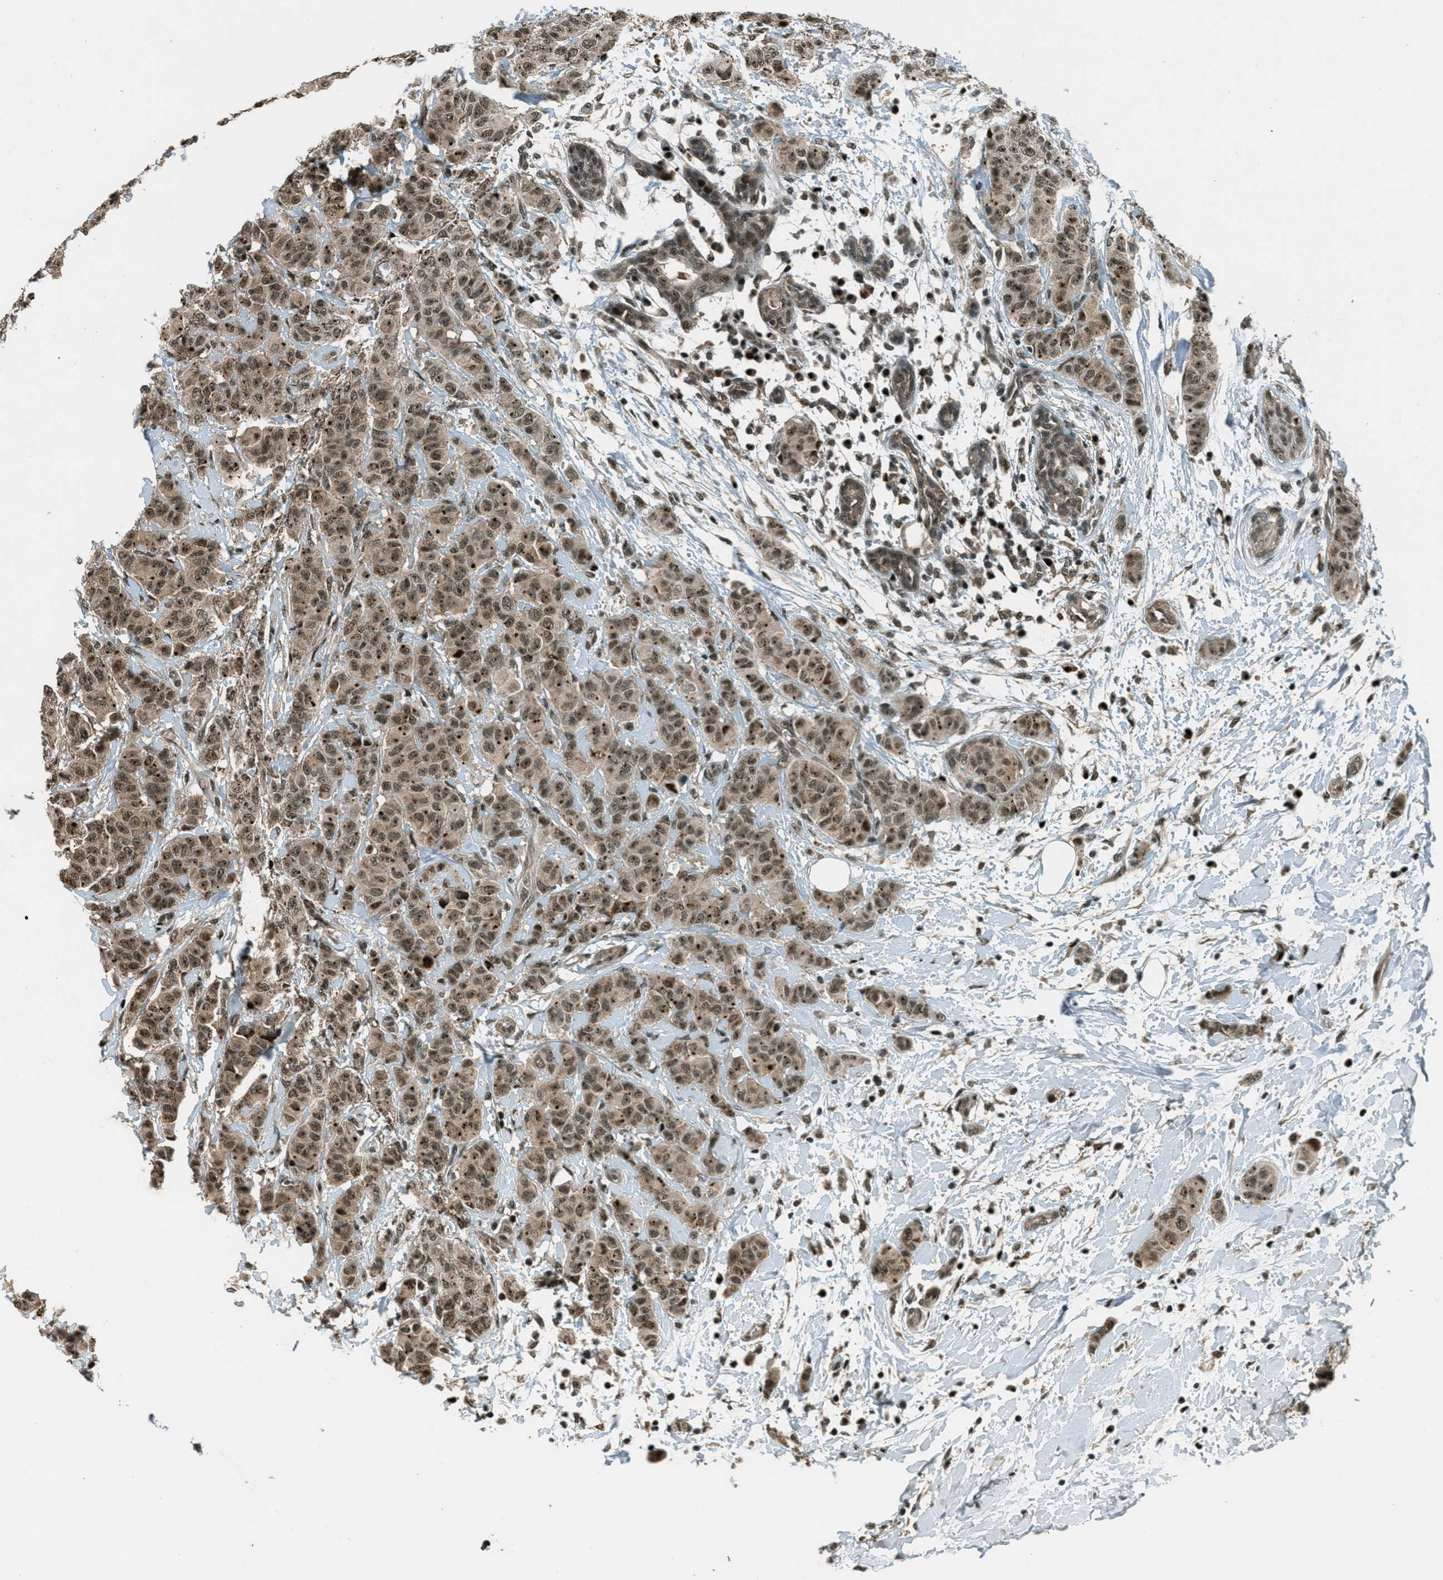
{"staining": {"intensity": "moderate", "quantity": ">75%", "location": "cytoplasmic/membranous,nuclear"}, "tissue": "breast cancer", "cell_type": "Tumor cells", "image_type": "cancer", "snomed": [{"axis": "morphology", "description": "Normal tissue, NOS"}, {"axis": "morphology", "description": "Duct carcinoma"}, {"axis": "topography", "description": "Breast"}], "caption": "Immunohistochemistry staining of breast invasive ductal carcinoma, which reveals medium levels of moderate cytoplasmic/membranous and nuclear staining in about >75% of tumor cells indicating moderate cytoplasmic/membranous and nuclear protein staining. The staining was performed using DAB (3,3'-diaminobenzidine) (brown) for protein detection and nuclei were counterstained in hematoxylin (blue).", "gene": "FOXM1", "patient": {"sex": "female", "age": 40}}